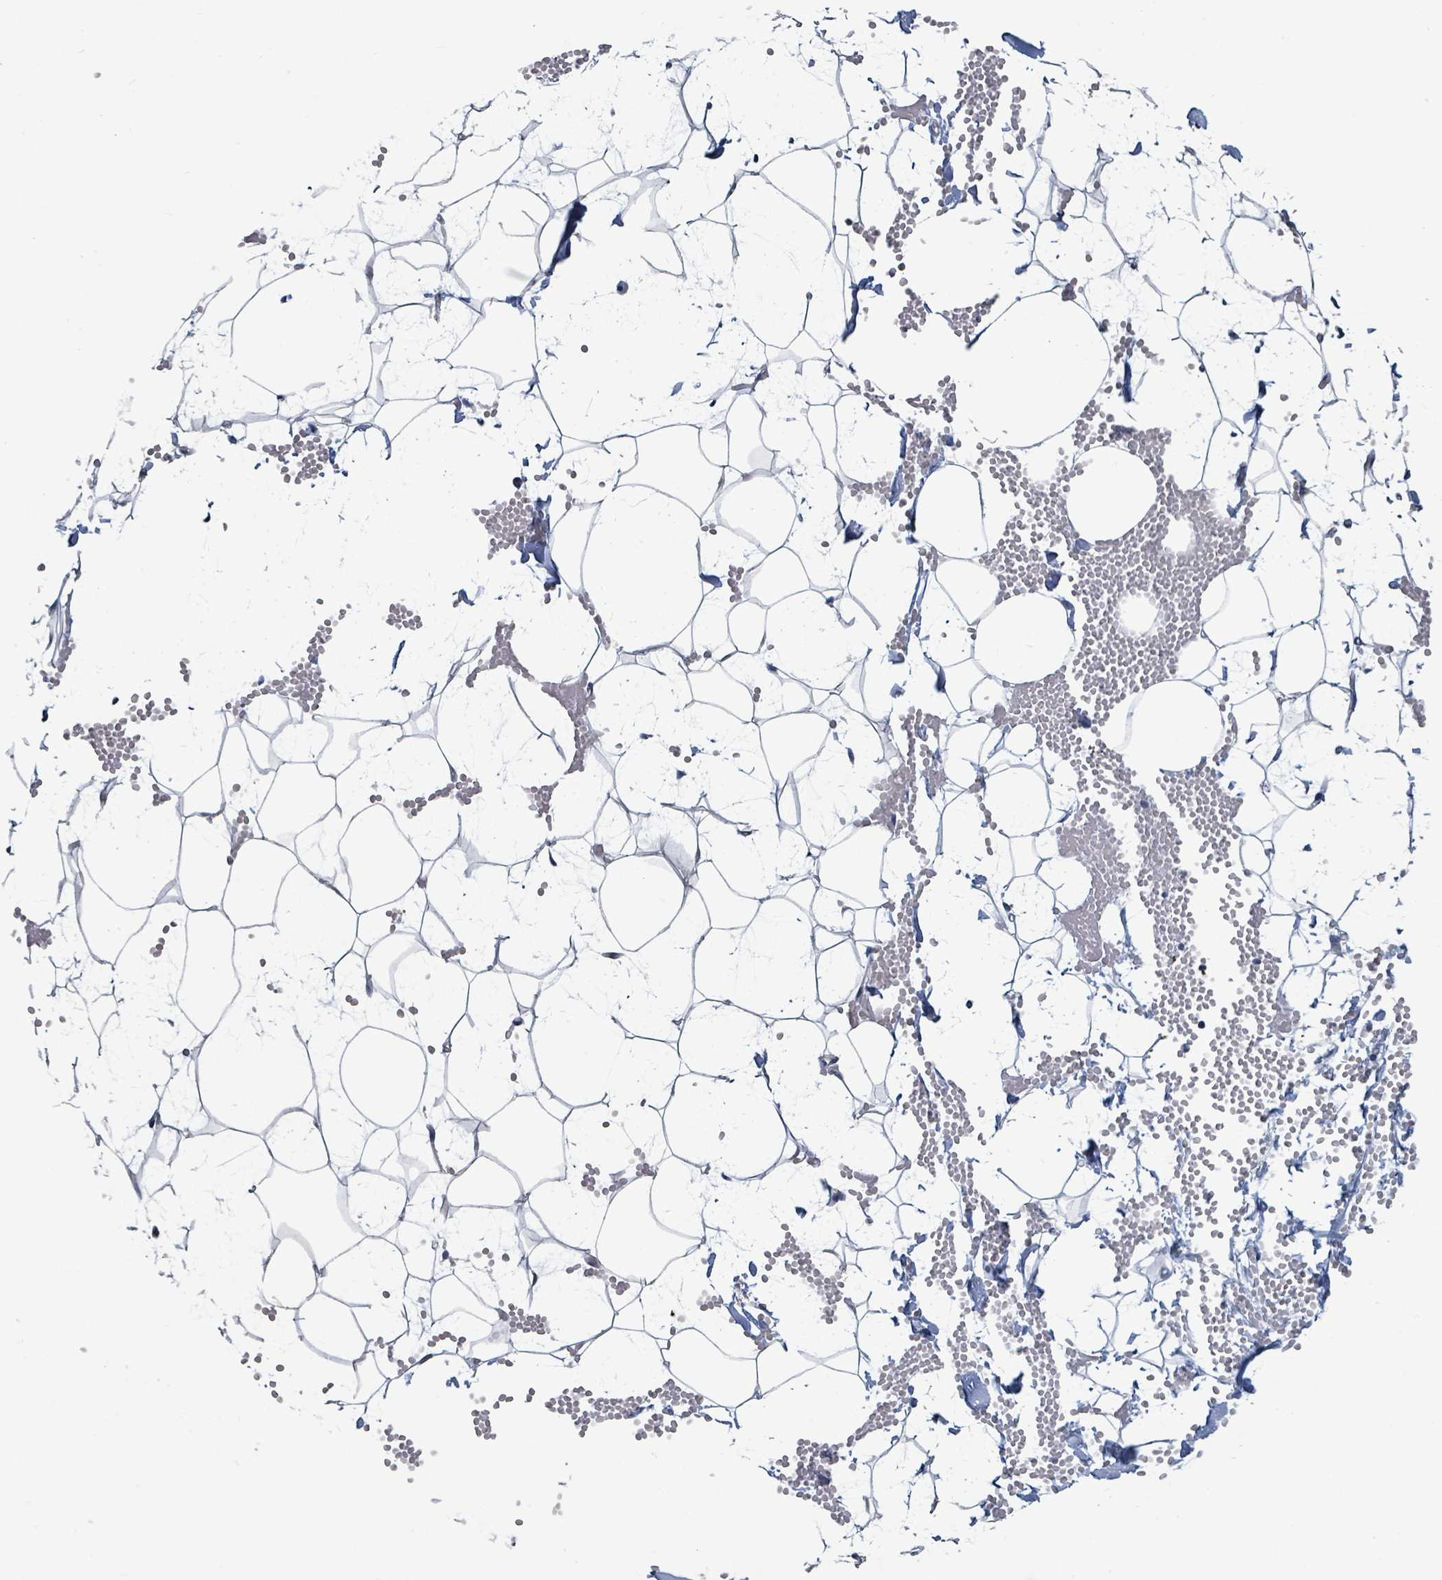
{"staining": {"intensity": "negative", "quantity": "none", "location": "none"}, "tissue": "adipose tissue", "cell_type": "Adipocytes", "image_type": "normal", "snomed": [{"axis": "morphology", "description": "Normal tissue, NOS"}, {"axis": "topography", "description": "Breast"}], "caption": "Human adipose tissue stained for a protein using immunohistochemistry reveals no staining in adipocytes.", "gene": "DCAF5", "patient": {"sex": "female", "age": 23}}